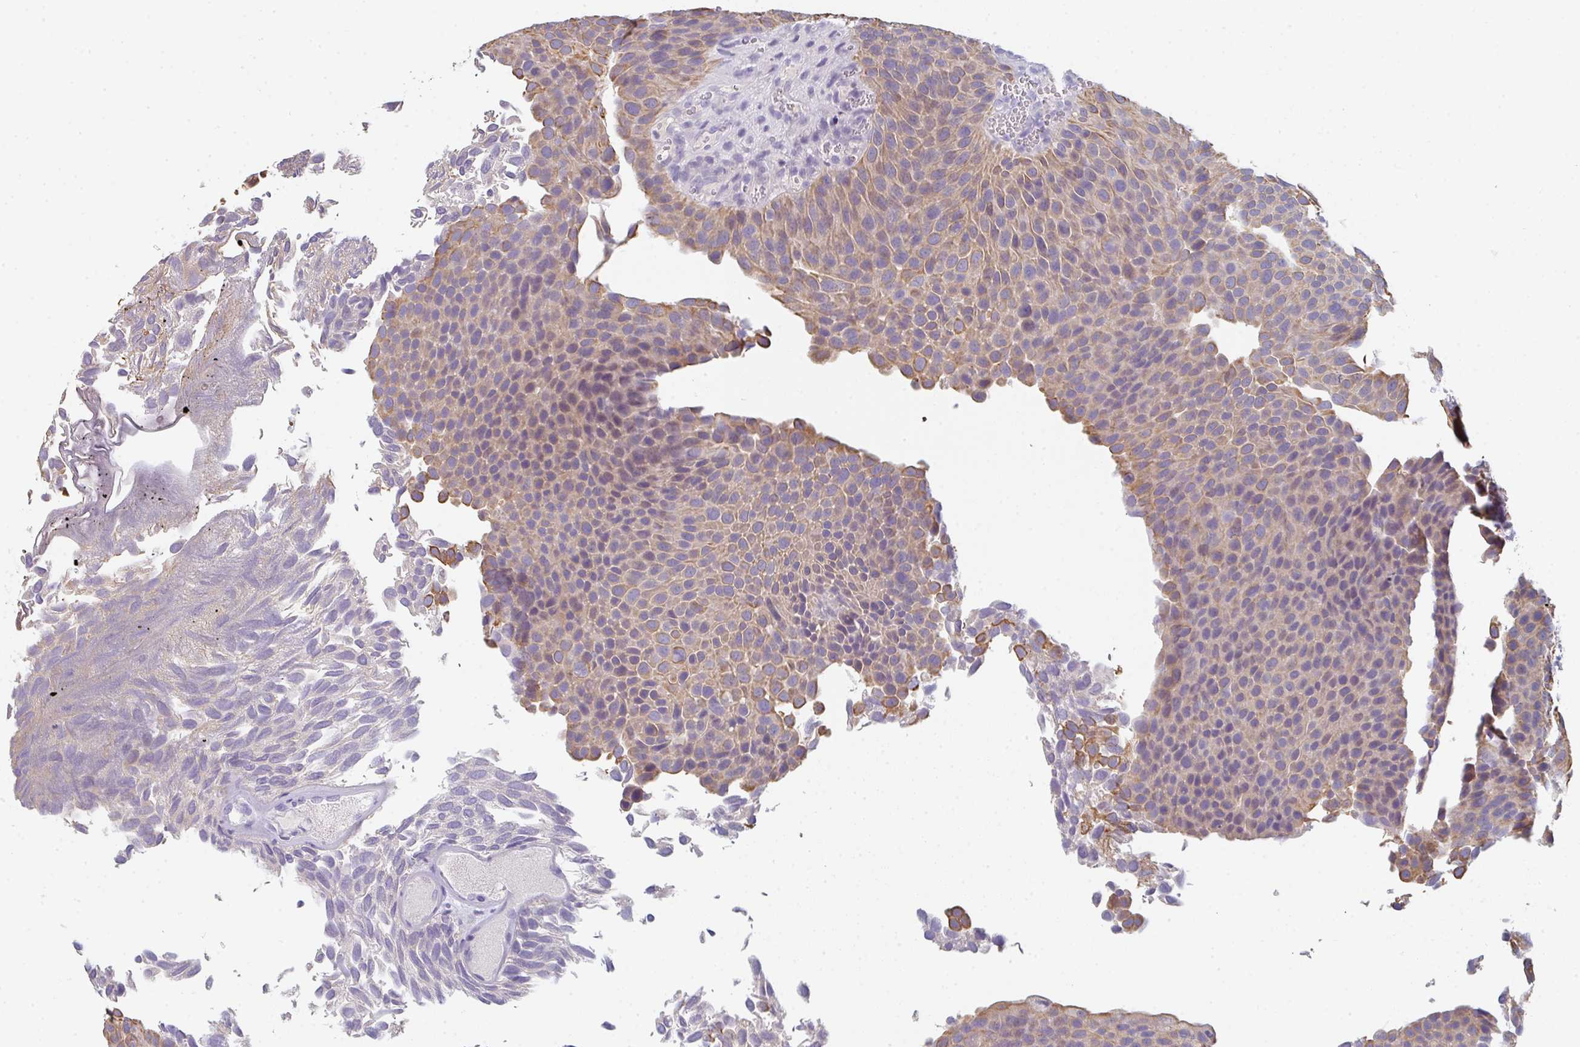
{"staining": {"intensity": "moderate", "quantity": ">75%", "location": "cytoplasmic/membranous"}, "tissue": "urothelial cancer", "cell_type": "Tumor cells", "image_type": "cancer", "snomed": [{"axis": "morphology", "description": "Urothelial carcinoma, Low grade"}, {"axis": "topography", "description": "Urinary bladder"}], "caption": "Human urothelial cancer stained with a brown dye reveals moderate cytoplasmic/membranous positive expression in approximately >75% of tumor cells.", "gene": "C1QTNF8", "patient": {"sex": "male", "age": 89}}